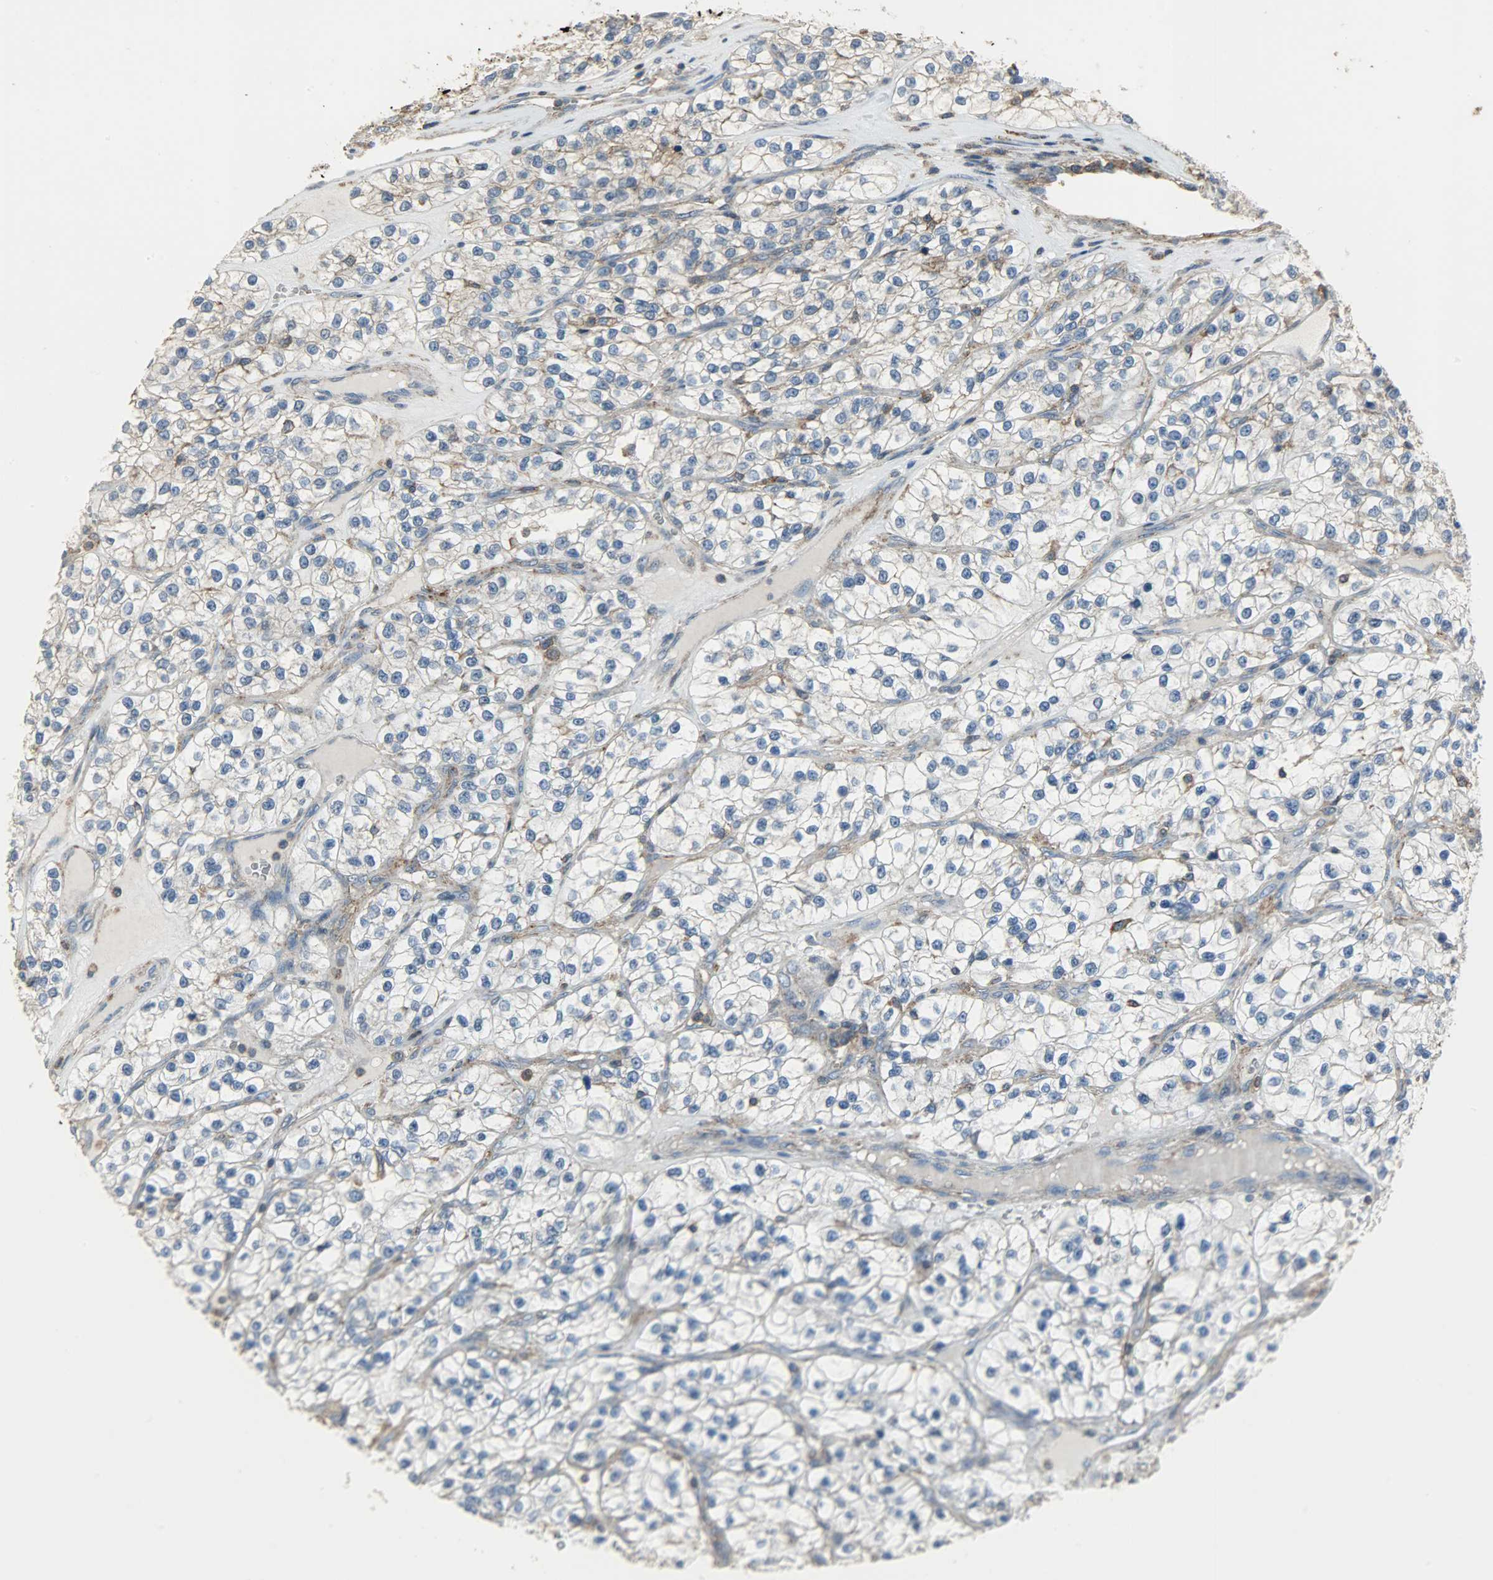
{"staining": {"intensity": "weak", "quantity": ">75%", "location": "cytoplasmic/membranous"}, "tissue": "renal cancer", "cell_type": "Tumor cells", "image_type": "cancer", "snomed": [{"axis": "morphology", "description": "Adenocarcinoma, NOS"}, {"axis": "topography", "description": "Kidney"}], "caption": "High-magnification brightfield microscopy of renal adenocarcinoma stained with DAB (brown) and counterstained with hematoxylin (blue). tumor cells exhibit weak cytoplasmic/membranous staining is appreciated in about>75% of cells.", "gene": "DNAJA4", "patient": {"sex": "female", "age": 57}}